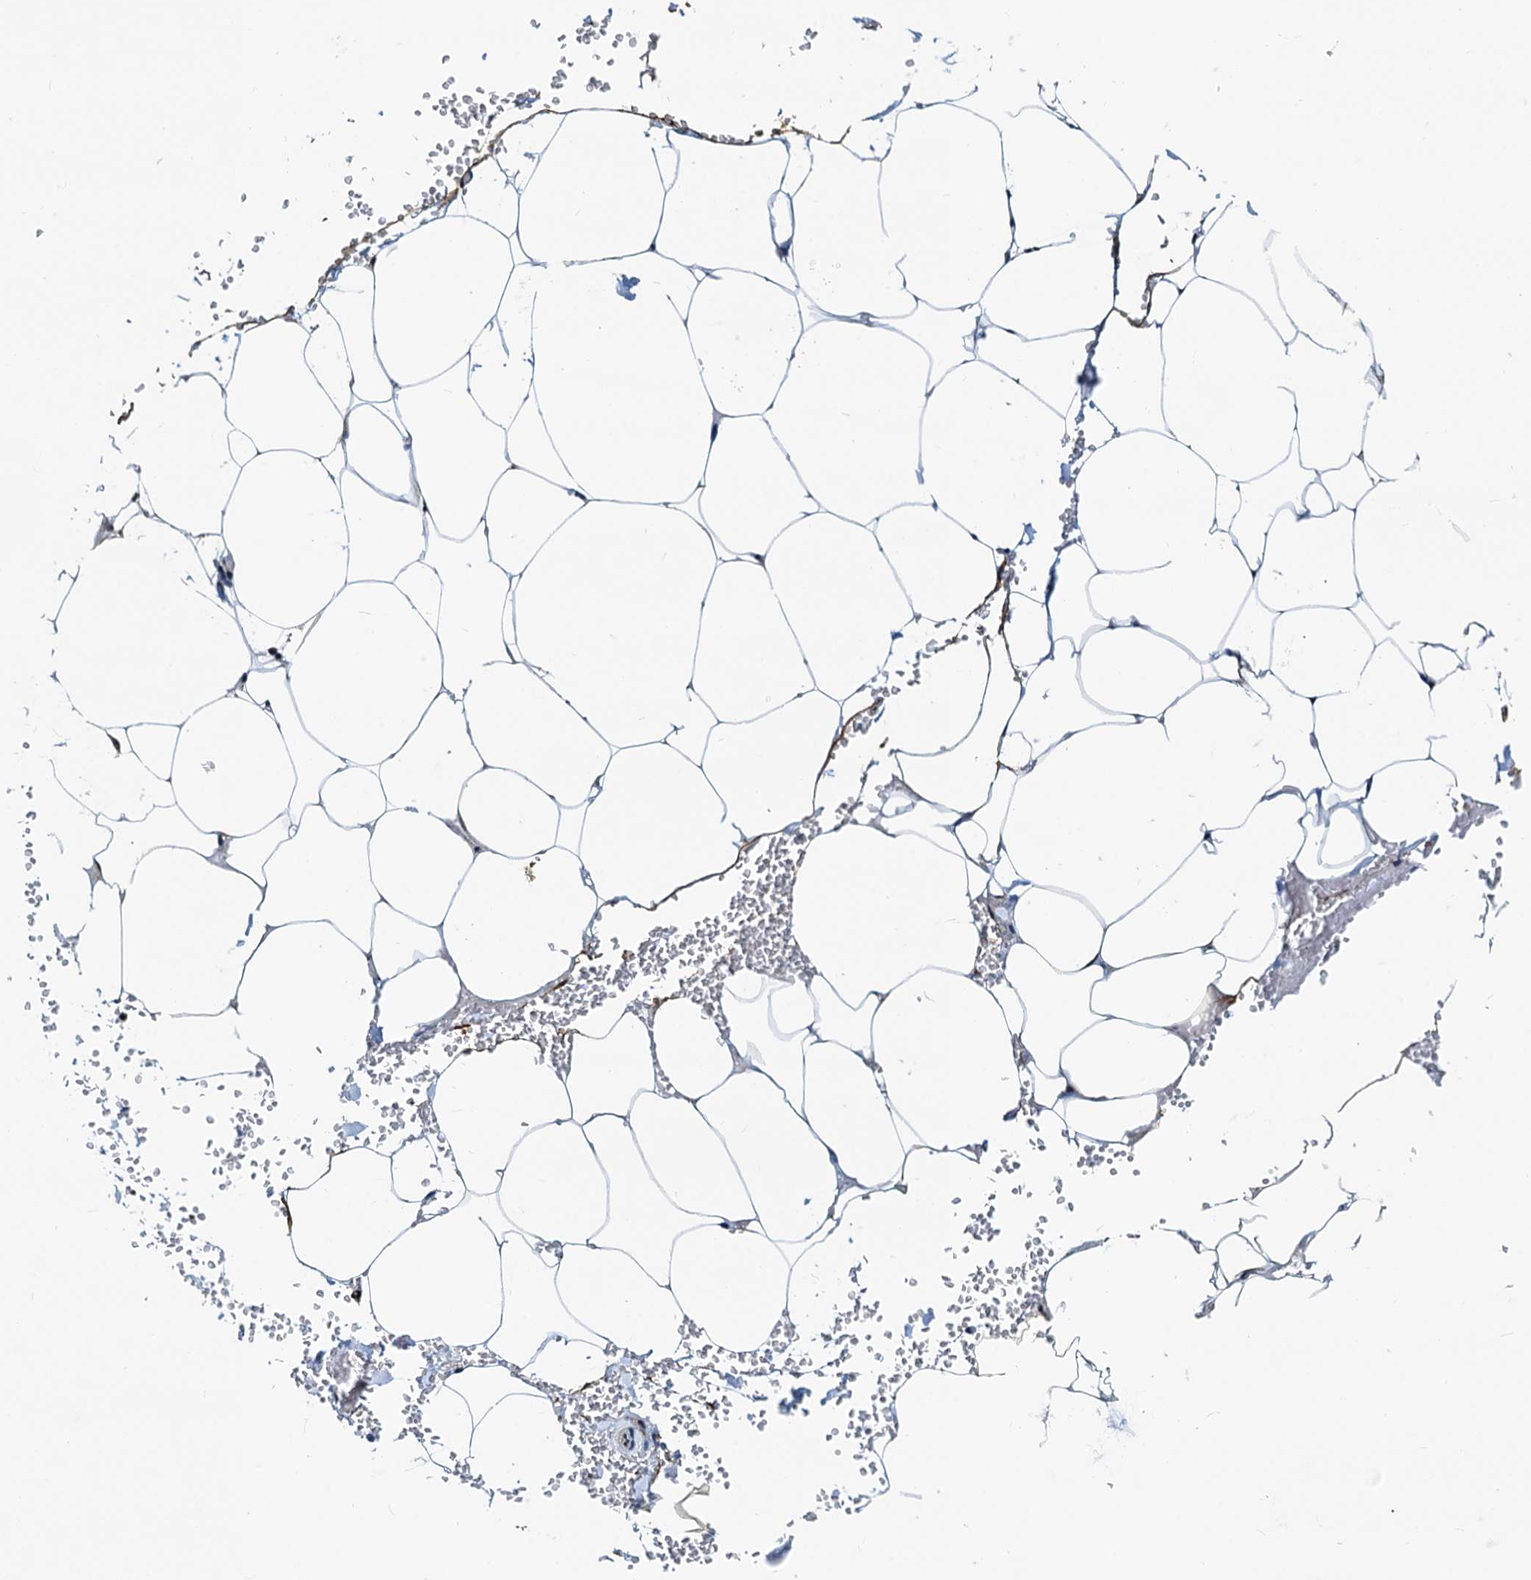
{"staining": {"intensity": "negative", "quantity": "none", "location": "none"}, "tissue": "adipose tissue", "cell_type": "Adipocytes", "image_type": "normal", "snomed": [{"axis": "morphology", "description": "Normal tissue, NOS"}, {"axis": "topography", "description": "Gallbladder"}, {"axis": "topography", "description": "Peripheral nerve tissue"}], "caption": "This is an IHC photomicrograph of benign adipose tissue. There is no staining in adipocytes.", "gene": "PTGES3", "patient": {"sex": "male", "age": 38}}